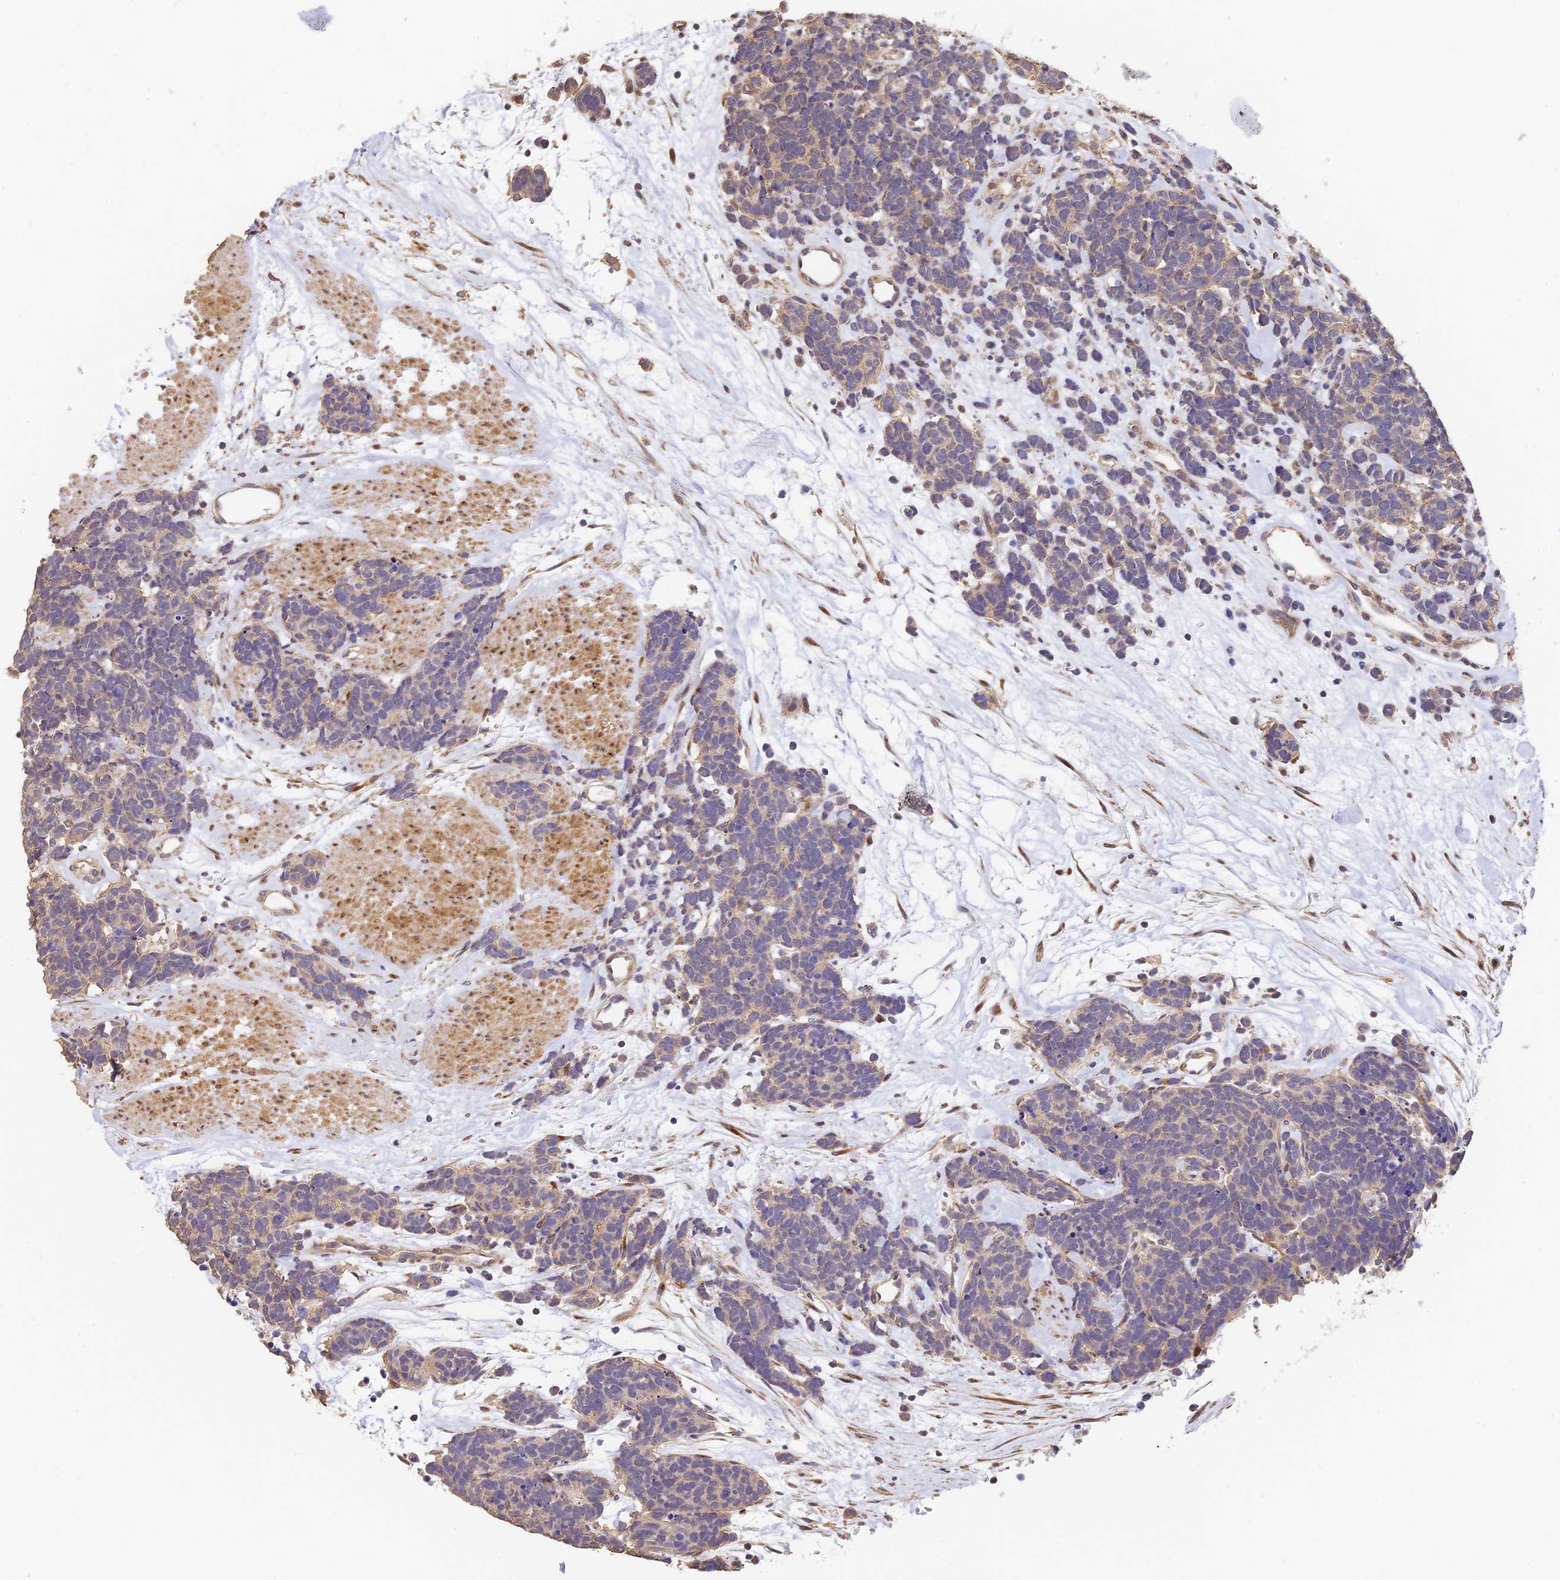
{"staining": {"intensity": "weak", "quantity": "<25%", "location": "cytoplasmic/membranous"}, "tissue": "carcinoid", "cell_type": "Tumor cells", "image_type": "cancer", "snomed": [{"axis": "morphology", "description": "Carcinoma, NOS"}, {"axis": "morphology", "description": "Carcinoid, malignant, NOS"}, {"axis": "topography", "description": "Urinary bladder"}], "caption": "IHC histopathology image of neoplastic tissue: human carcinoid (malignant) stained with DAB displays no significant protein positivity in tumor cells. (Brightfield microscopy of DAB immunohistochemistry at high magnification).", "gene": "SLC11A1", "patient": {"sex": "male", "age": 57}}